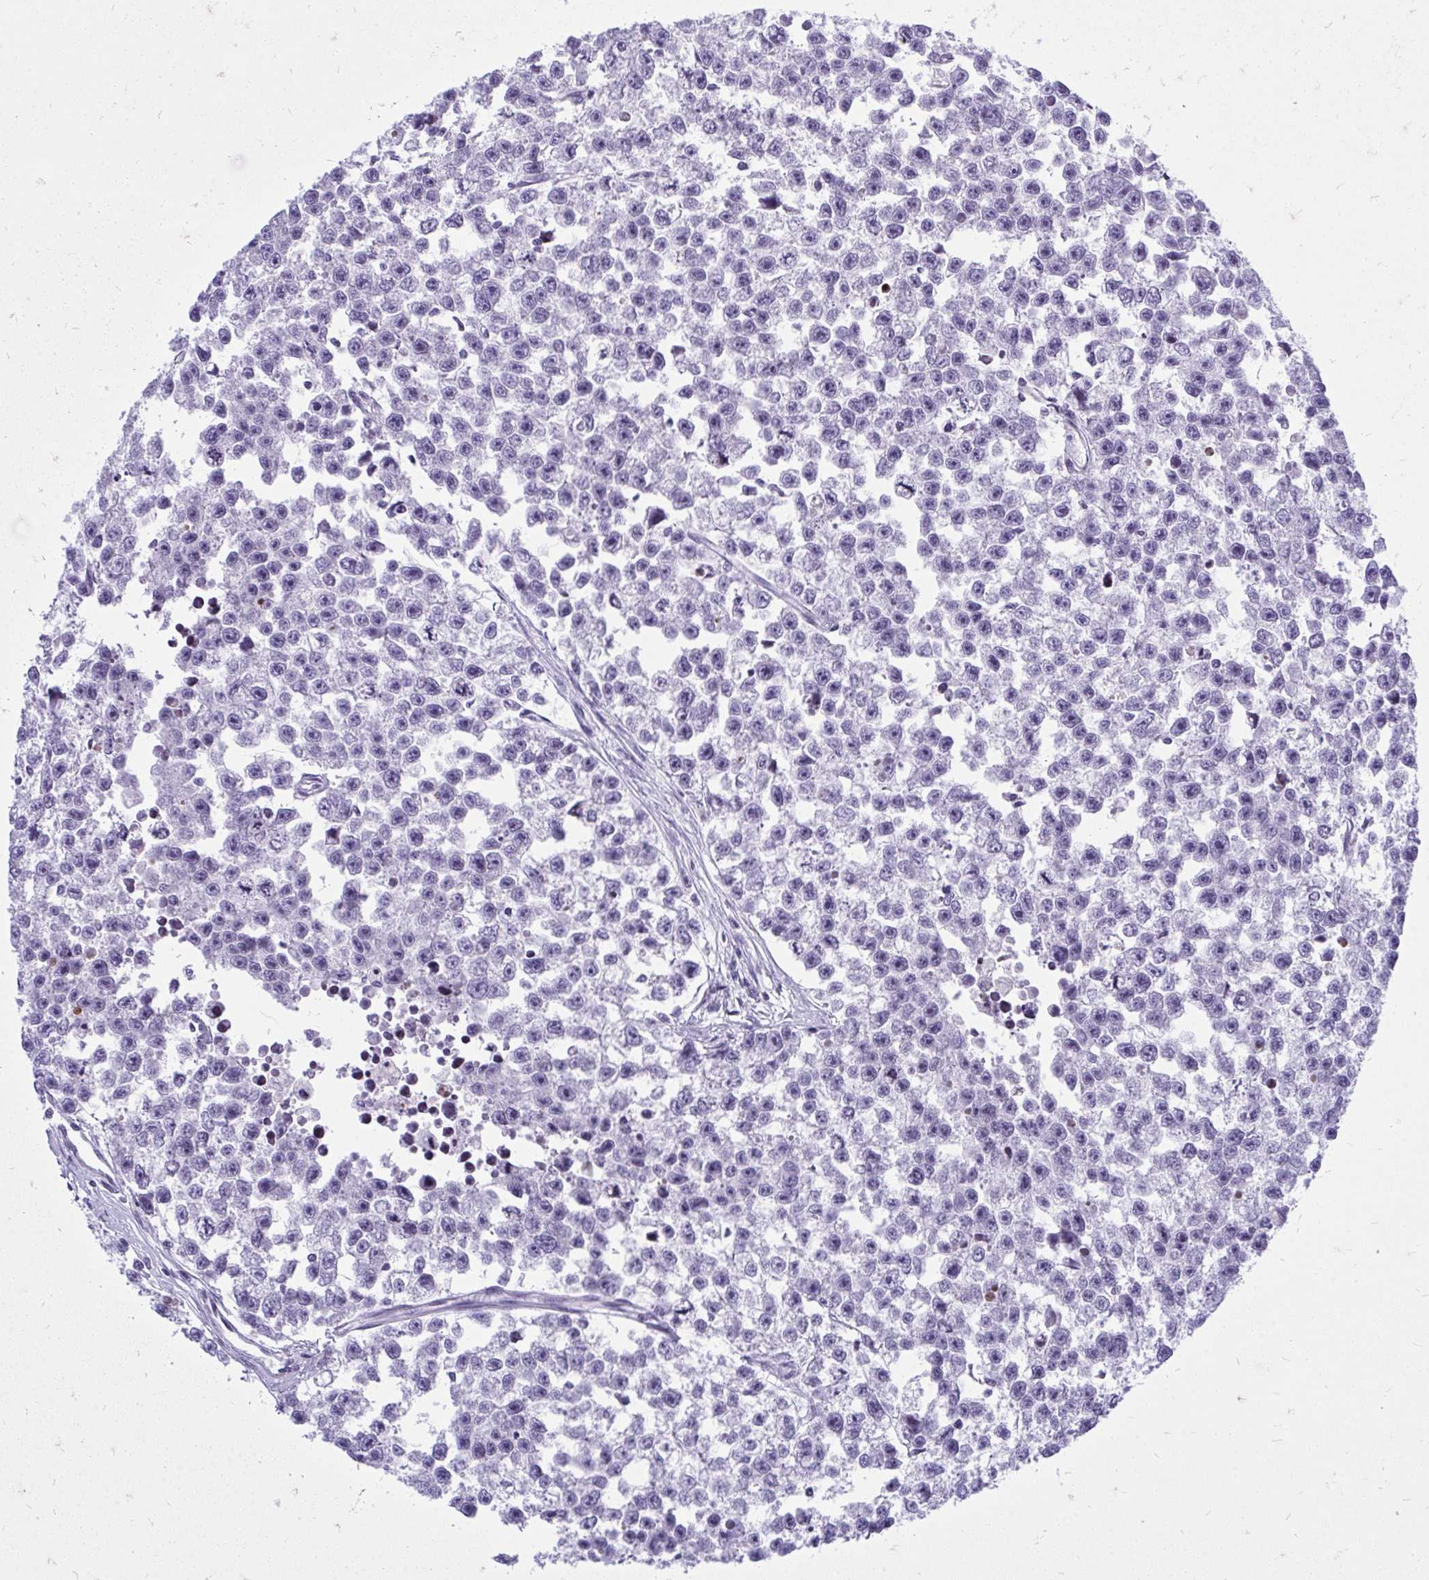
{"staining": {"intensity": "negative", "quantity": "none", "location": "none"}, "tissue": "testis cancer", "cell_type": "Tumor cells", "image_type": "cancer", "snomed": [{"axis": "morphology", "description": "Seminoma, NOS"}, {"axis": "topography", "description": "Testis"}], "caption": "Immunohistochemistry image of testis seminoma stained for a protein (brown), which displays no expression in tumor cells.", "gene": "GABRA1", "patient": {"sex": "male", "age": 26}}